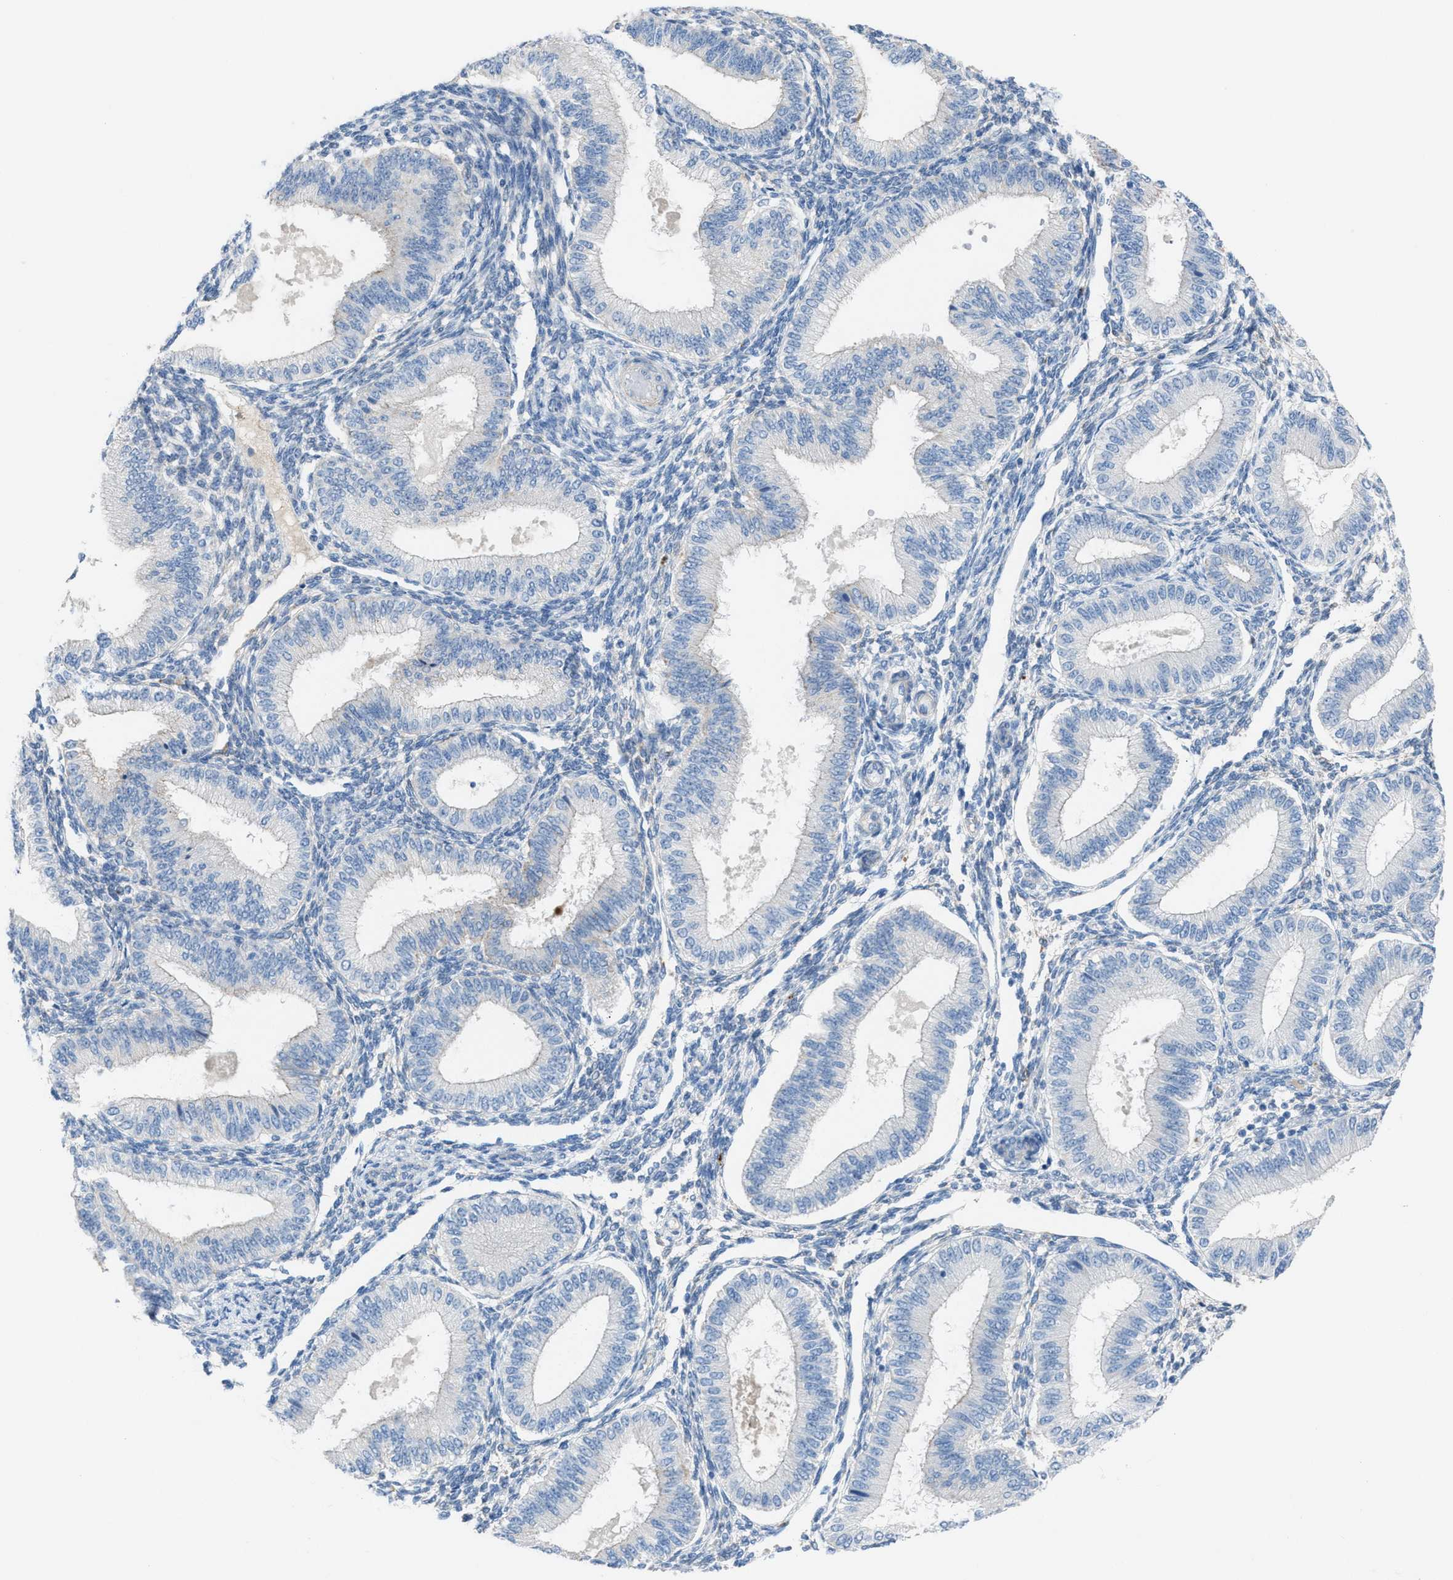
{"staining": {"intensity": "negative", "quantity": "none", "location": "none"}, "tissue": "endometrium", "cell_type": "Cells in endometrial stroma", "image_type": "normal", "snomed": [{"axis": "morphology", "description": "Normal tissue, NOS"}, {"axis": "topography", "description": "Endometrium"}], "caption": "The immunohistochemistry micrograph has no significant staining in cells in endometrial stroma of endometrium. Nuclei are stained in blue.", "gene": "ASPA", "patient": {"sex": "female", "age": 39}}